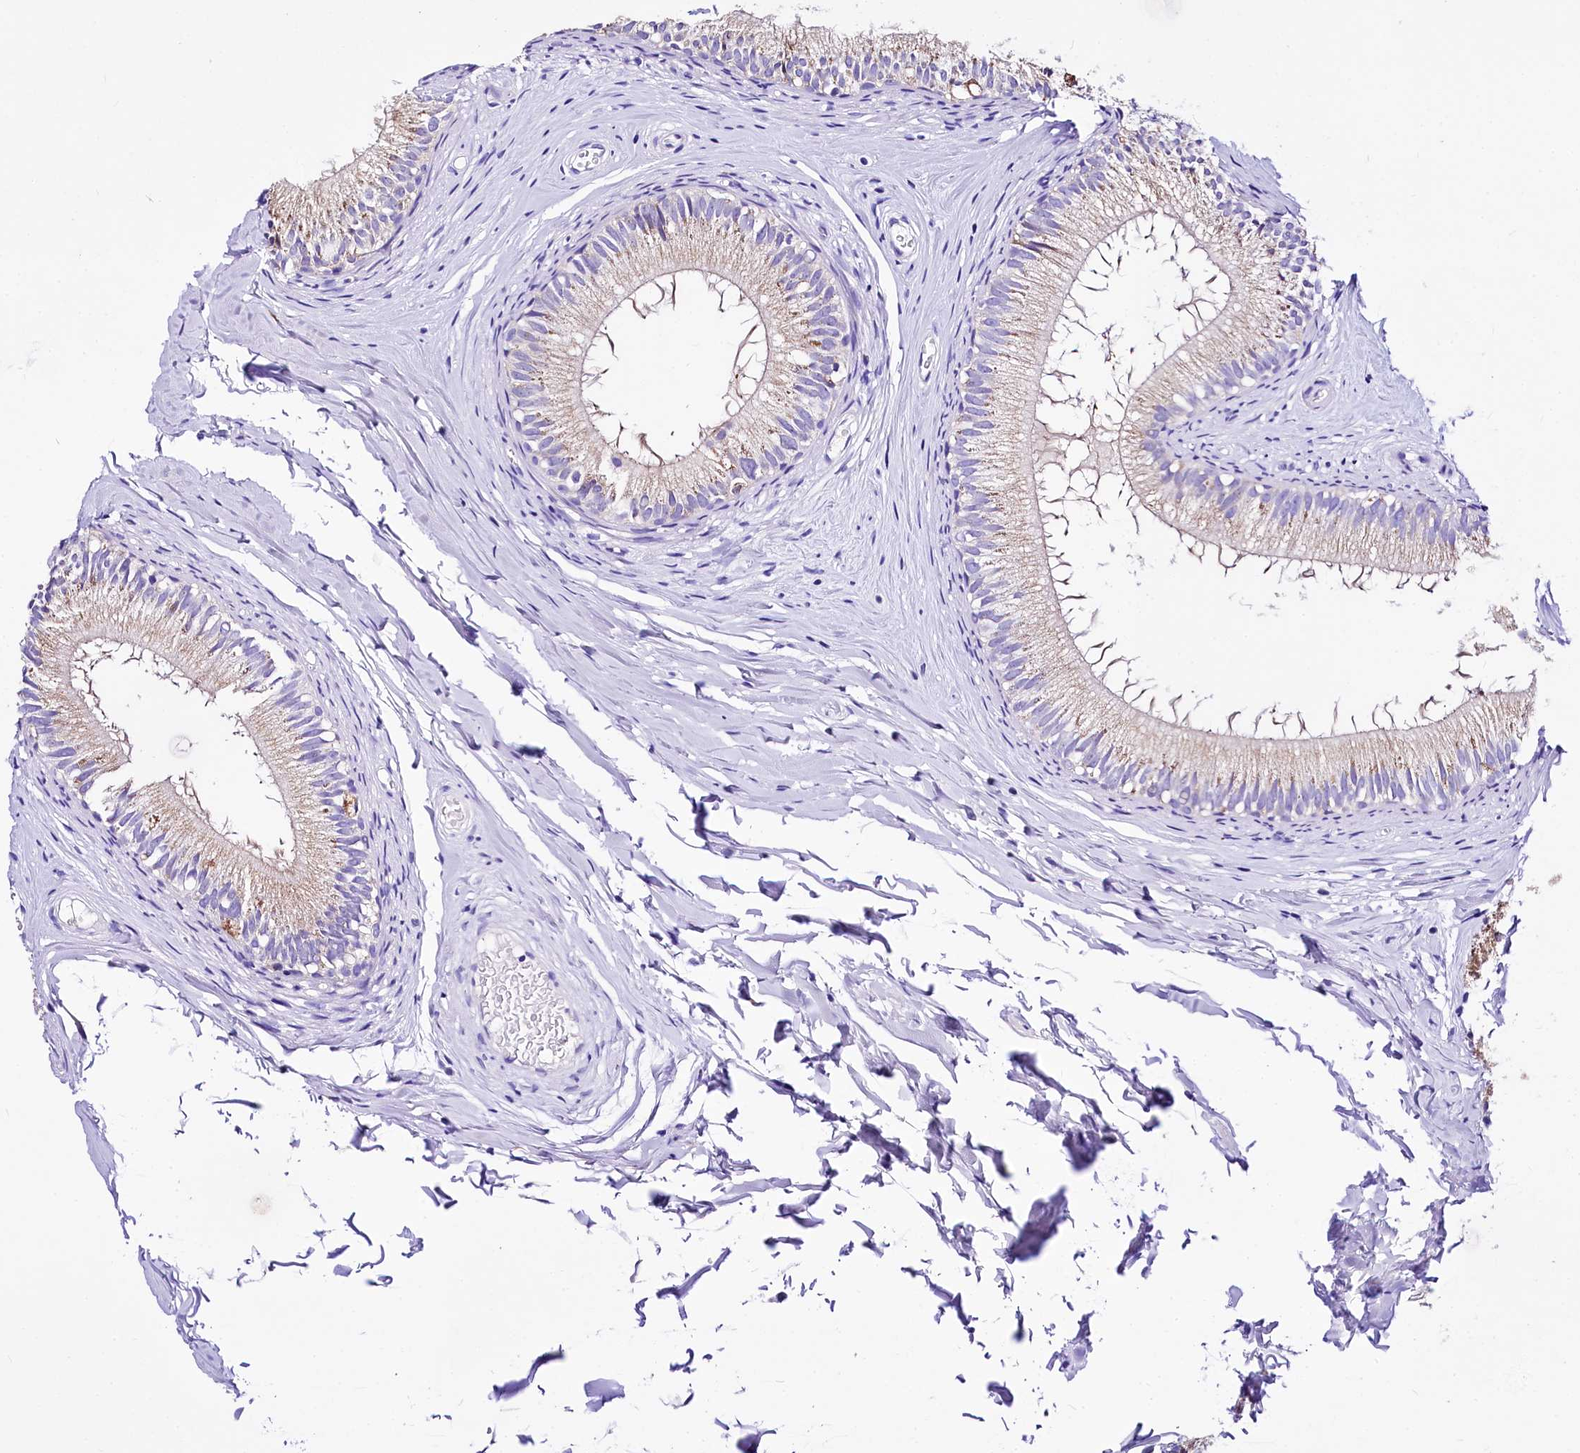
{"staining": {"intensity": "weak", "quantity": "25%-75%", "location": "cytoplasmic/membranous"}, "tissue": "epididymis", "cell_type": "Glandular cells", "image_type": "normal", "snomed": [{"axis": "morphology", "description": "Normal tissue, NOS"}, {"axis": "topography", "description": "Epididymis"}], "caption": "A low amount of weak cytoplasmic/membranous staining is identified in approximately 25%-75% of glandular cells in unremarkable epididymis. (Brightfield microscopy of DAB IHC at high magnification).", "gene": "A2ML1", "patient": {"sex": "male", "age": 34}}